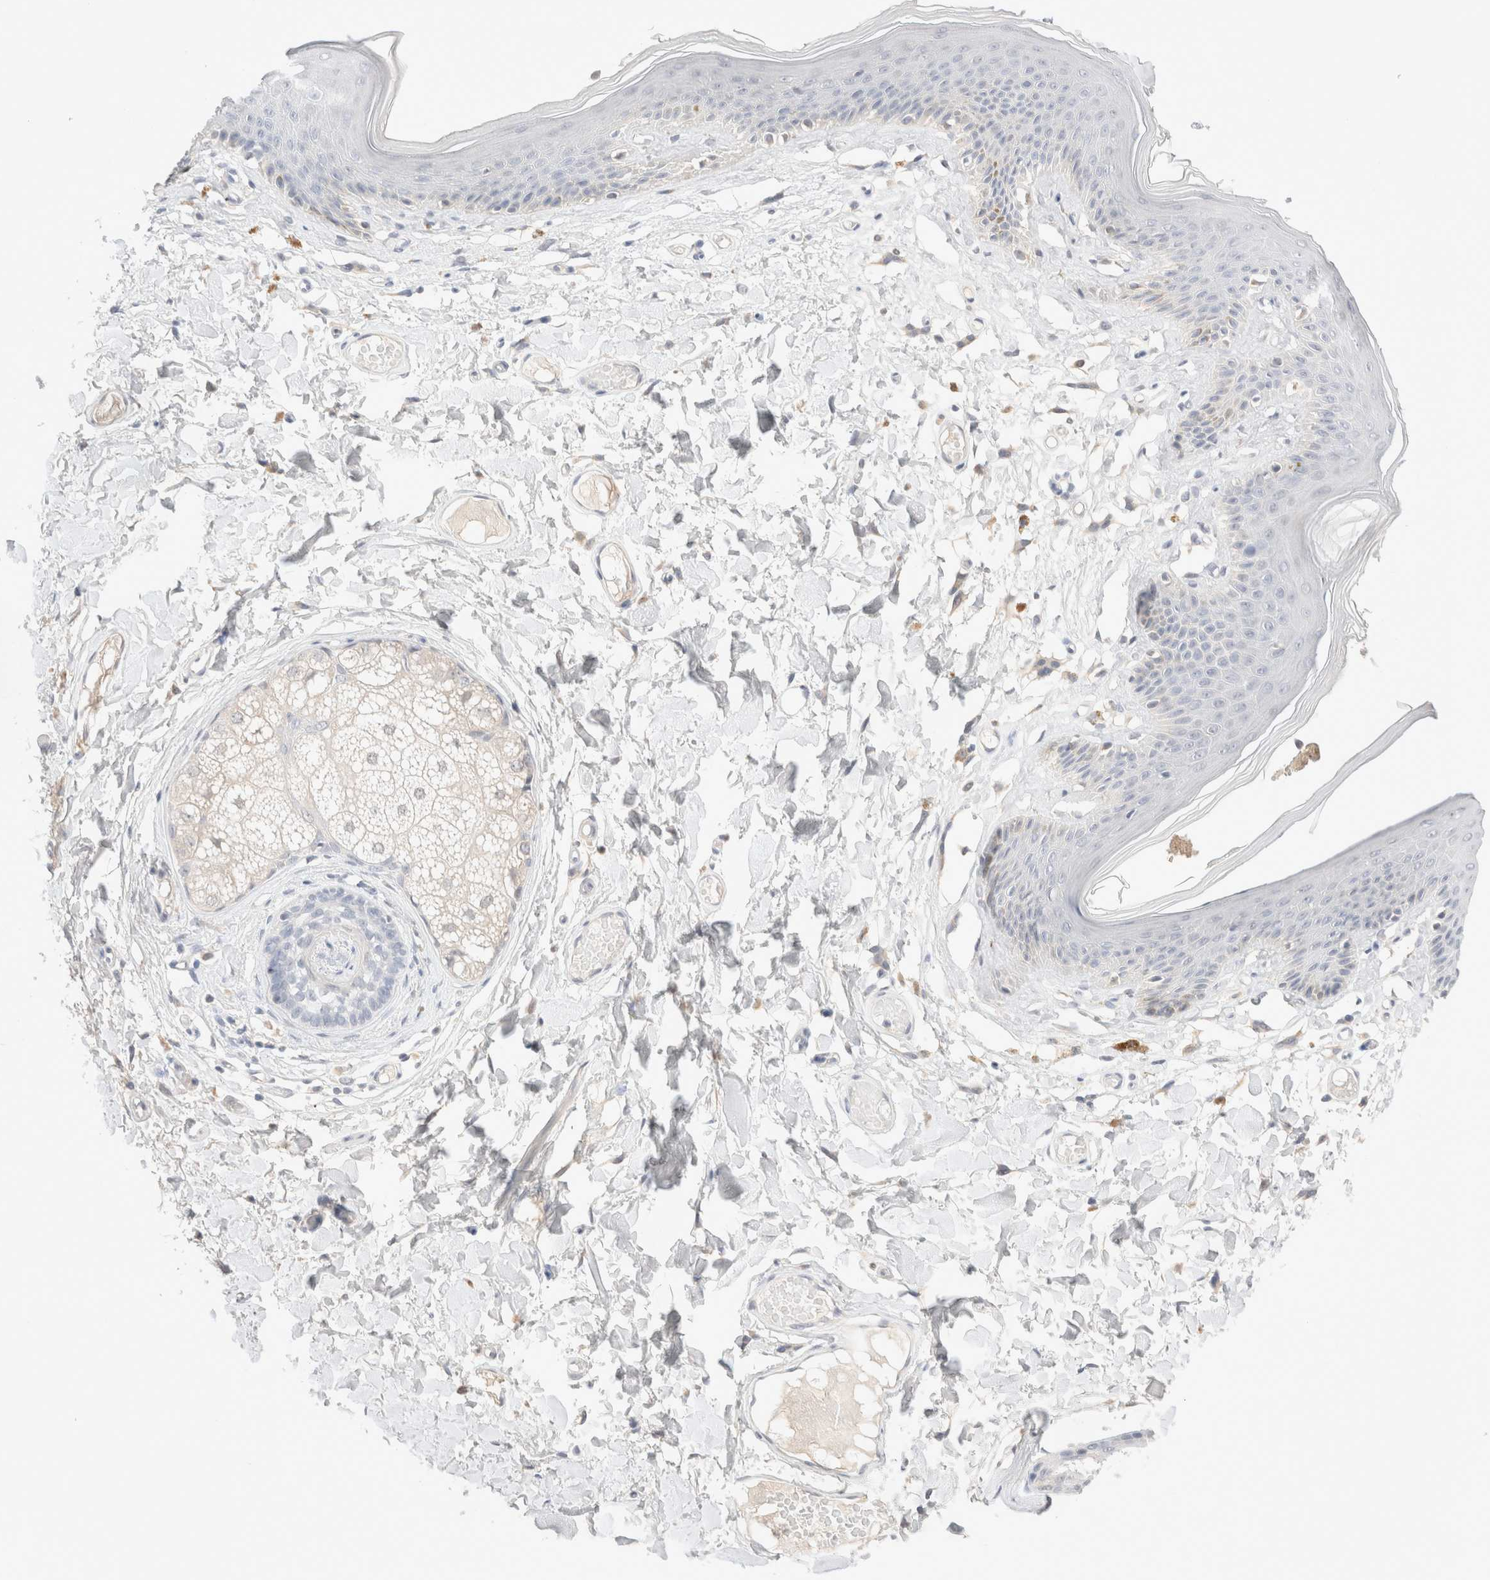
{"staining": {"intensity": "negative", "quantity": "none", "location": "none"}, "tissue": "skin", "cell_type": "Epidermal cells", "image_type": "normal", "snomed": [{"axis": "morphology", "description": "Normal tissue, NOS"}, {"axis": "topography", "description": "Vulva"}], "caption": "Epidermal cells show no significant expression in unremarkable skin.", "gene": "SPATA20", "patient": {"sex": "female", "age": 73}}